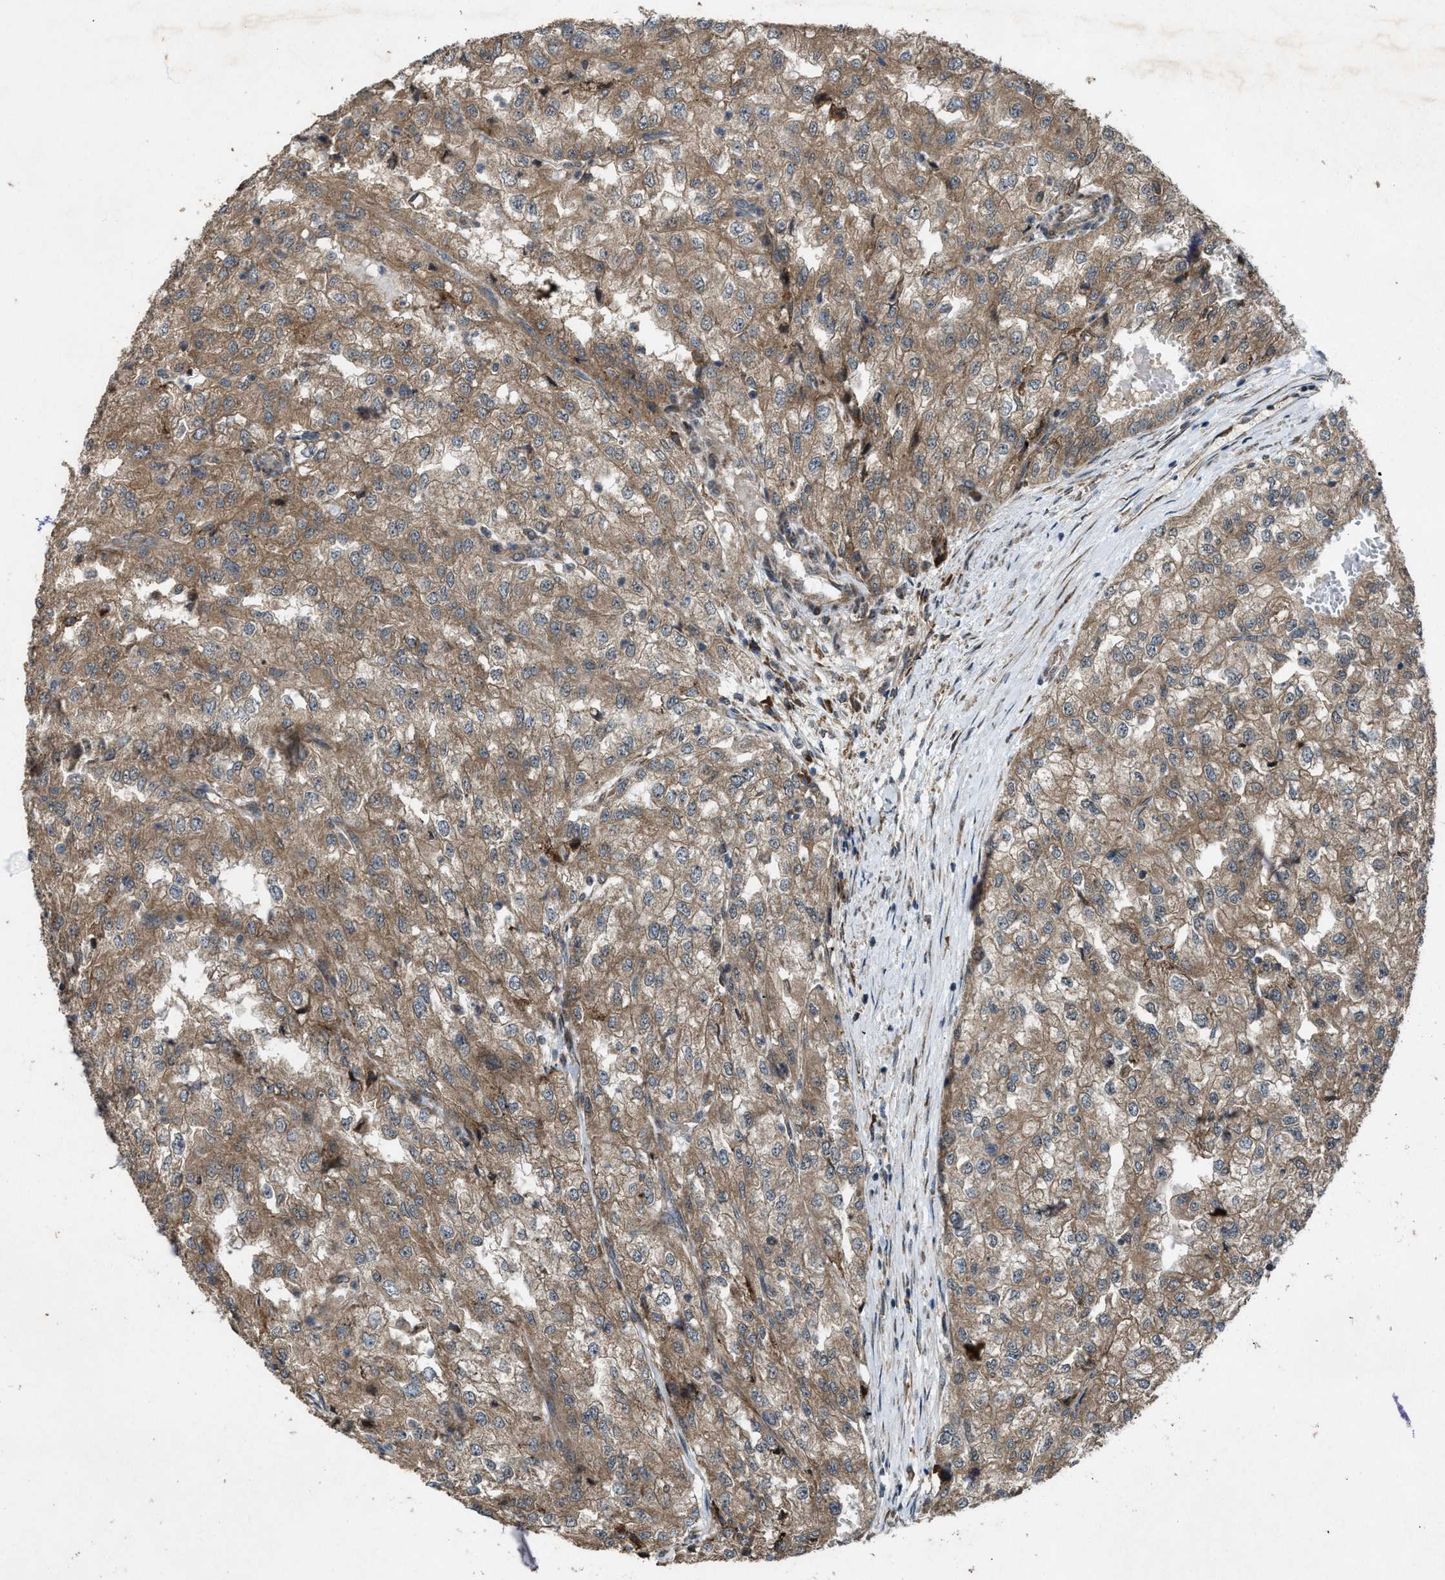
{"staining": {"intensity": "moderate", "quantity": ">75%", "location": "cytoplasmic/membranous"}, "tissue": "renal cancer", "cell_type": "Tumor cells", "image_type": "cancer", "snomed": [{"axis": "morphology", "description": "Adenocarcinoma, NOS"}, {"axis": "topography", "description": "Kidney"}], "caption": "Moderate cytoplasmic/membranous staining for a protein is present in approximately >75% of tumor cells of adenocarcinoma (renal) using IHC.", "gene": "LRRC72", "patient": {"sex": "female", "age": 54}}